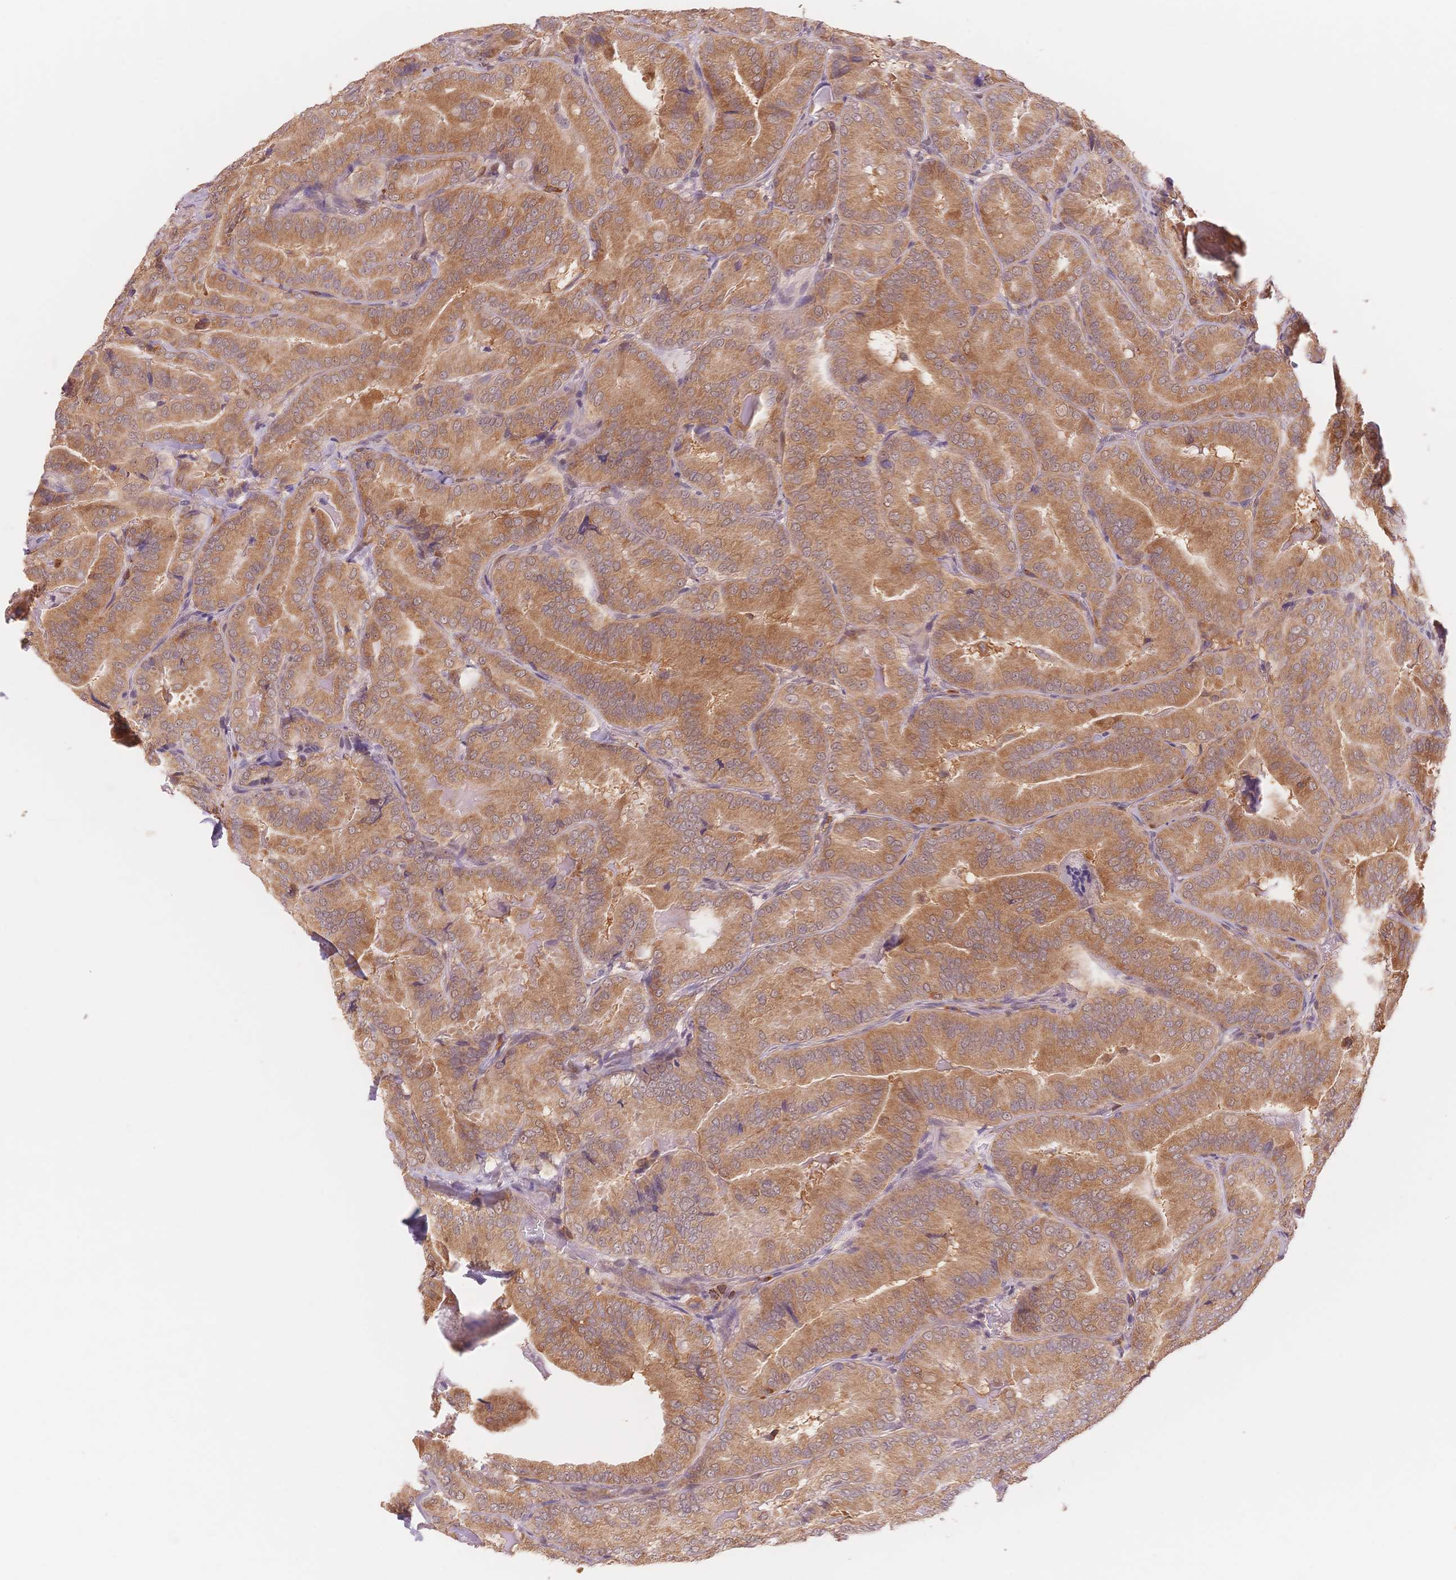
{"staining": {"intensity": "moderate", "quantity": ">75%", "location": "cytoplasmic/membranous"}, "tissue": "thyroid cancer", "cell_type": "Tumor cells", "image_type": "cancer", "snomed": [{"axis": "morphology", "description": "Papillary adenocarcinoma, NOS"}, {"axis": "topography", "description": "Thyroid gland"}], "caption": "Protein analysis of thyroid cancer (papillary adenocarcinoma) tissue displays moderate cytoplasmic/membranous positivity in approximately >75% of tumor cells.", "gene": "STK39", "patient": {"sex": "male", "age": 61}}